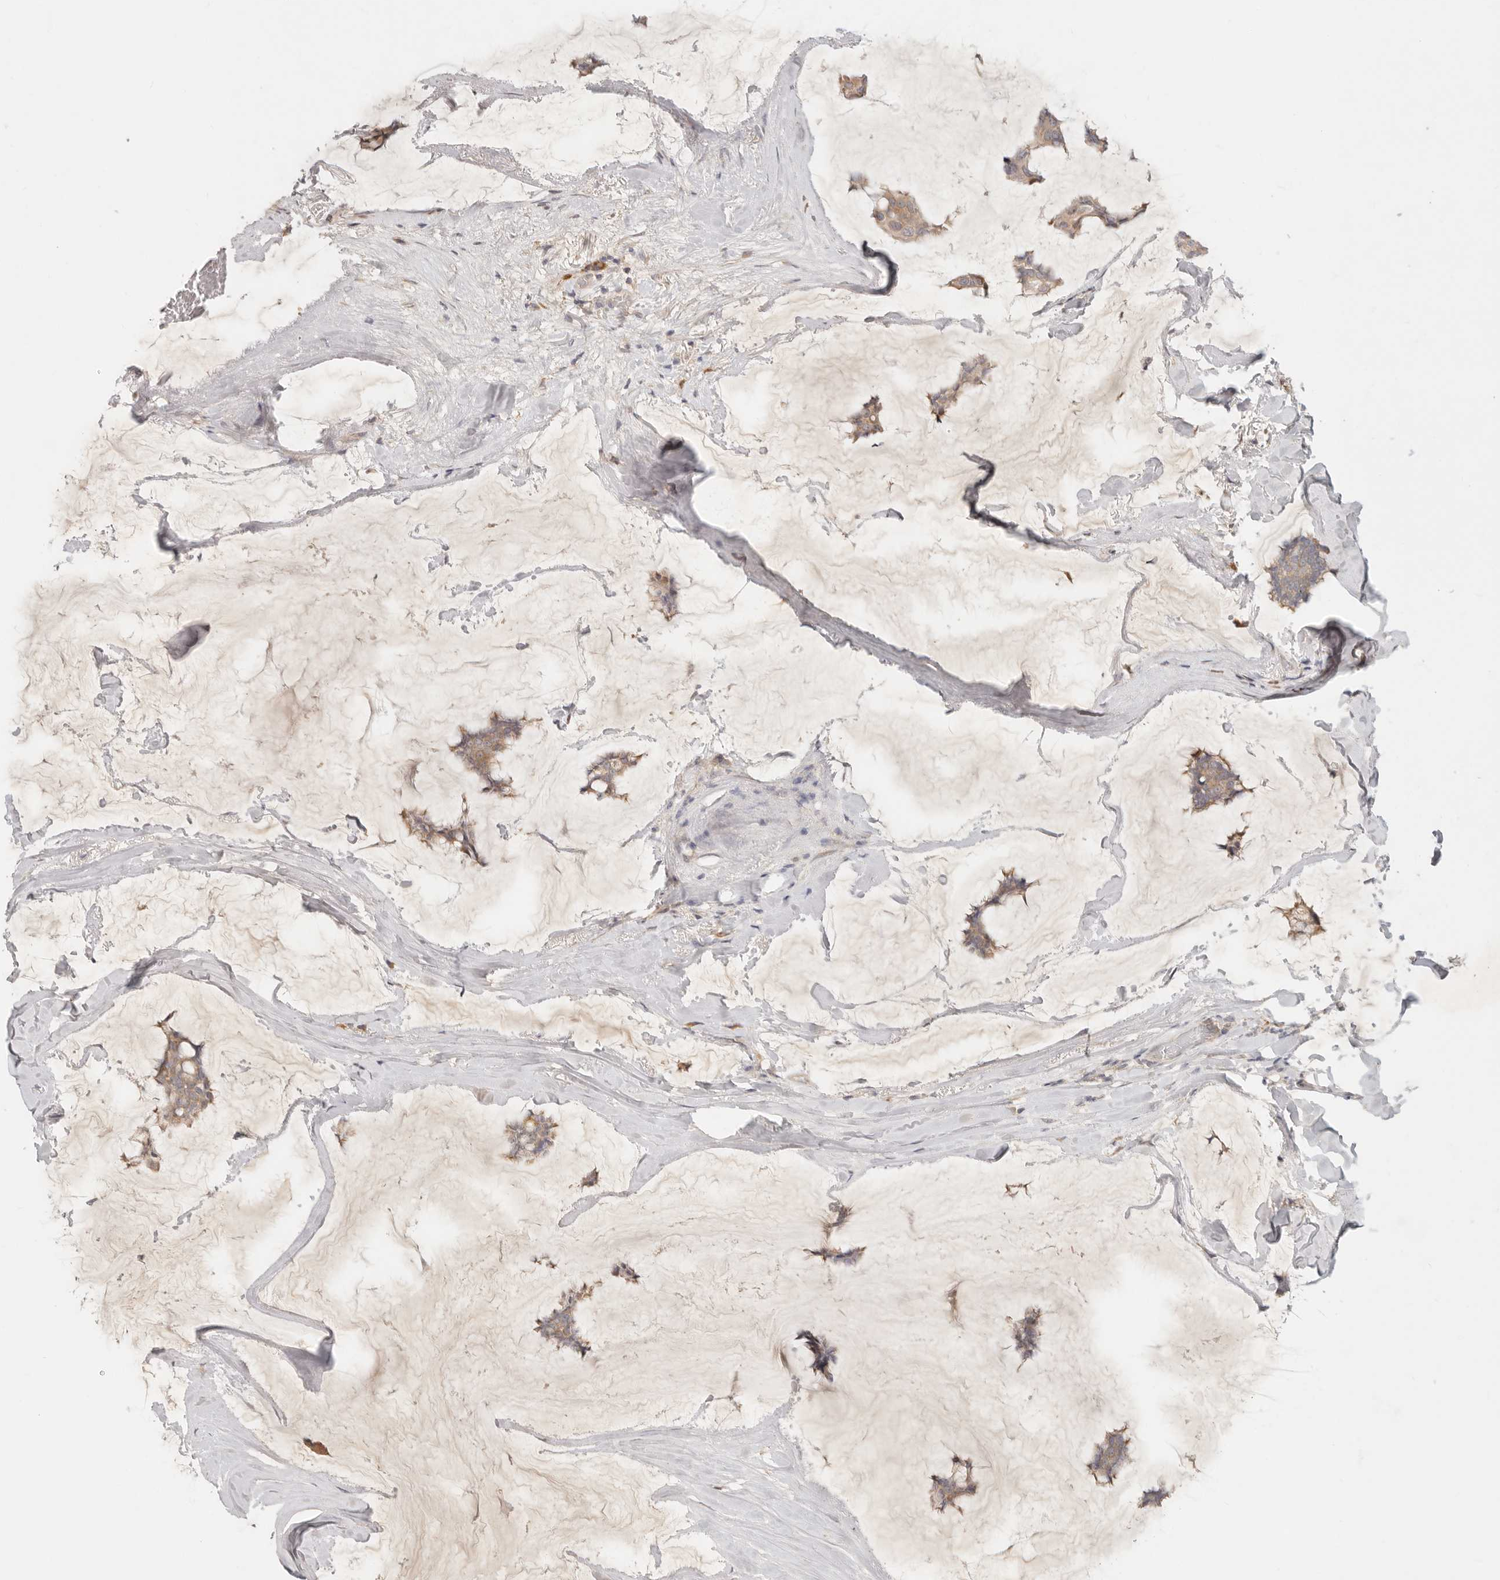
{"staining": {"intensity": "moderate", "quantity": ">75%", "location": "cytoplasmic/membranous"}, "tissue": "breast cancer", "cell_type": "Tumor cells", "image_type": "cancer", "snomed": [{"axis": "morphology", "description": "Duct carcinoma"}, {"axis": "topography", "description": "Breast"}], "caption": "Moderate cytoplasmic/membranous positivity for a protein is identified in approximately >75% of tumor cells of breast infiltrating ductal carcinoma using immunohistochemistry (IHC).", "gene": "PABPC4", "patient": {"sex": "female", "age": 93}}